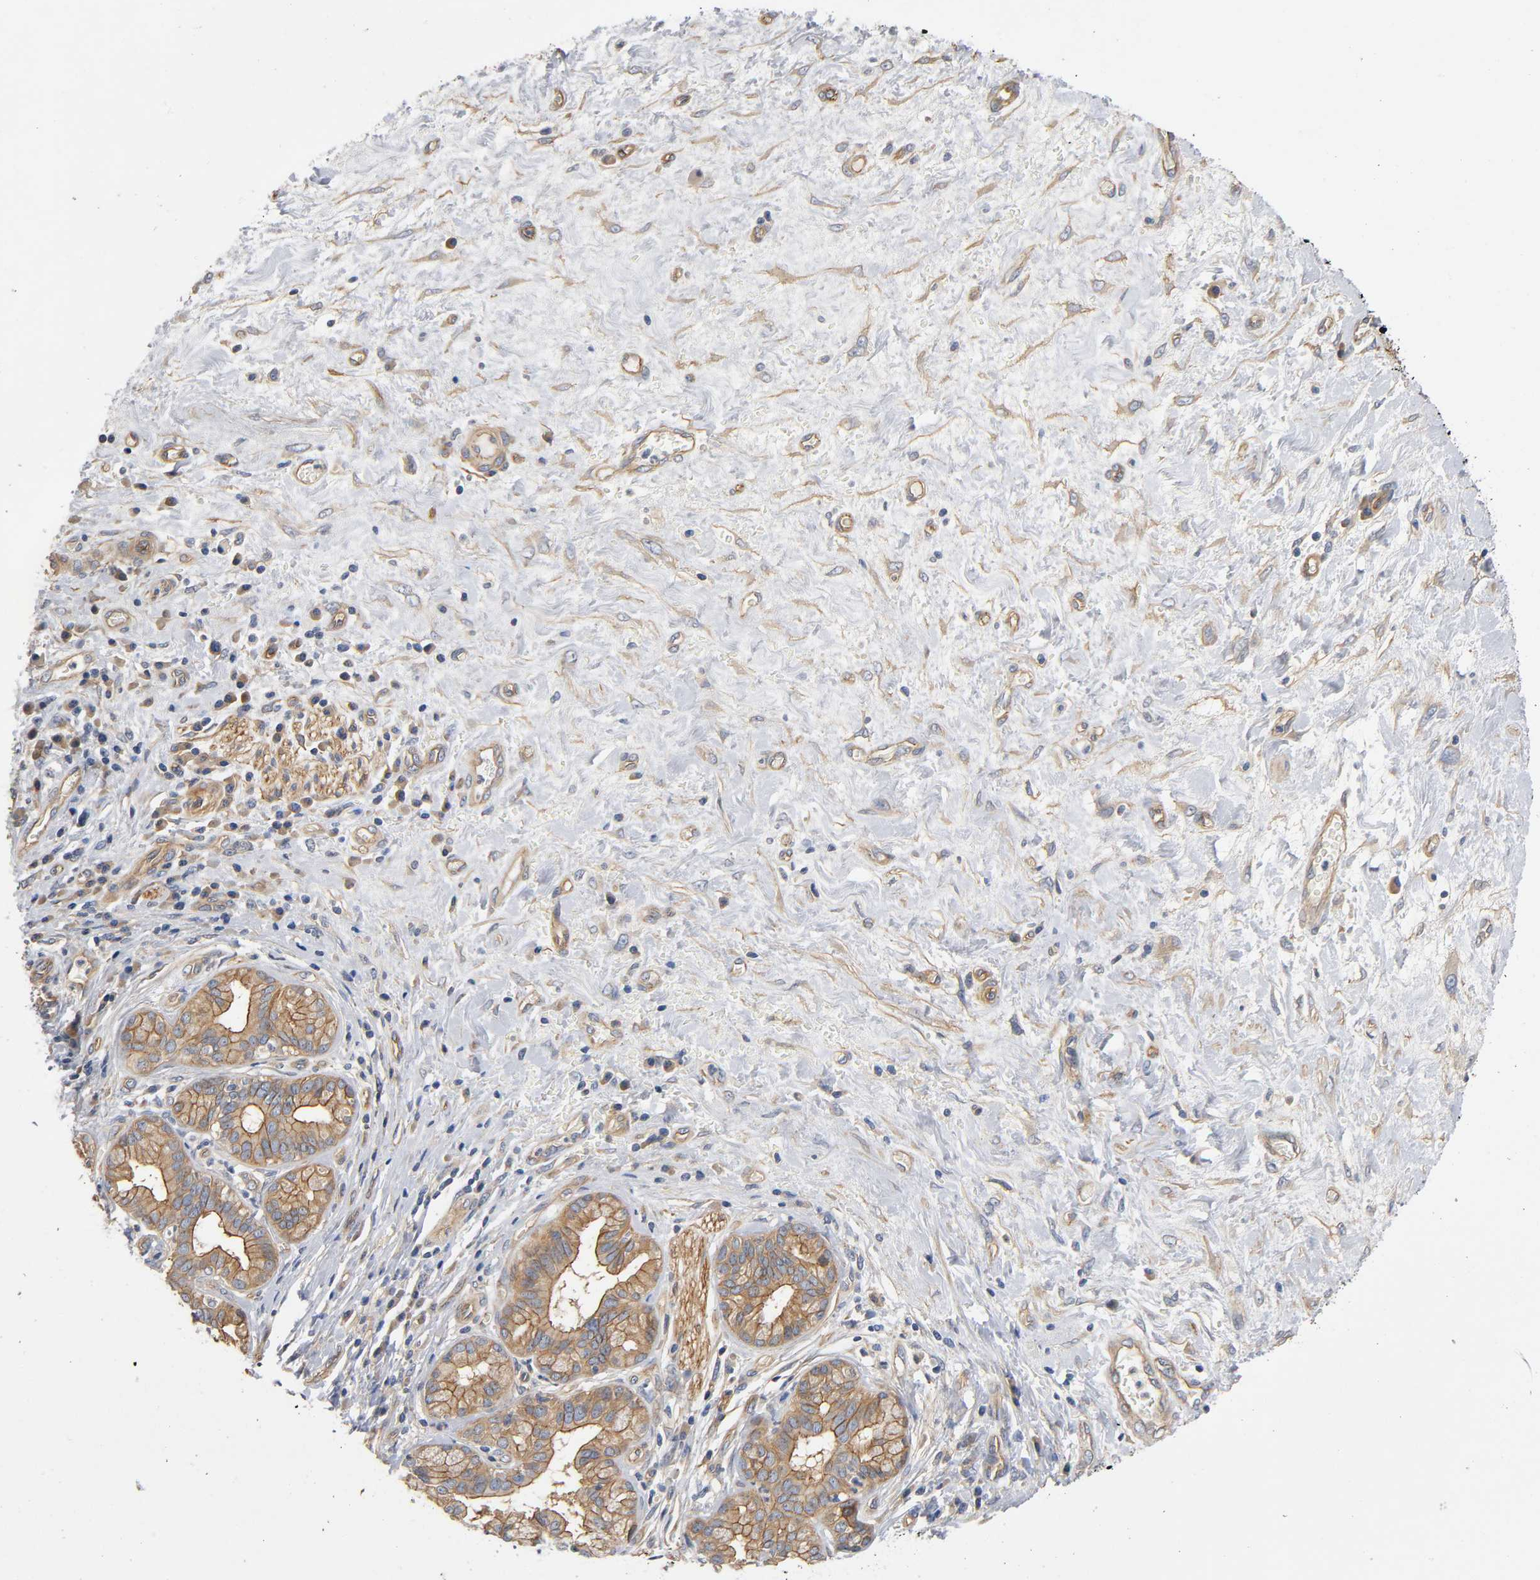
{"staining": {"intensity": "moderate", "quantity": ">75%", "location": "cytoplasmic/membranous"}, "tissue": "pancreatic cancer", "cell_type": "Tumor cells", "image_type": "cancer", "snomed": [{"axis": "morphology", "description": "Adenocarcinoma, NOS"}, {"axis": "topography", "description": "Pancreas"}], "caption": "This photomicrograph shows immunohistochemistry staining of human pancreatic cancer (adenocarcinoma), with medium moderate cytoplasmic/membranous positivity in about >75% of tumor cells.", "gene": "MARS1", "patient": {"sex": "female", "age": 73}}